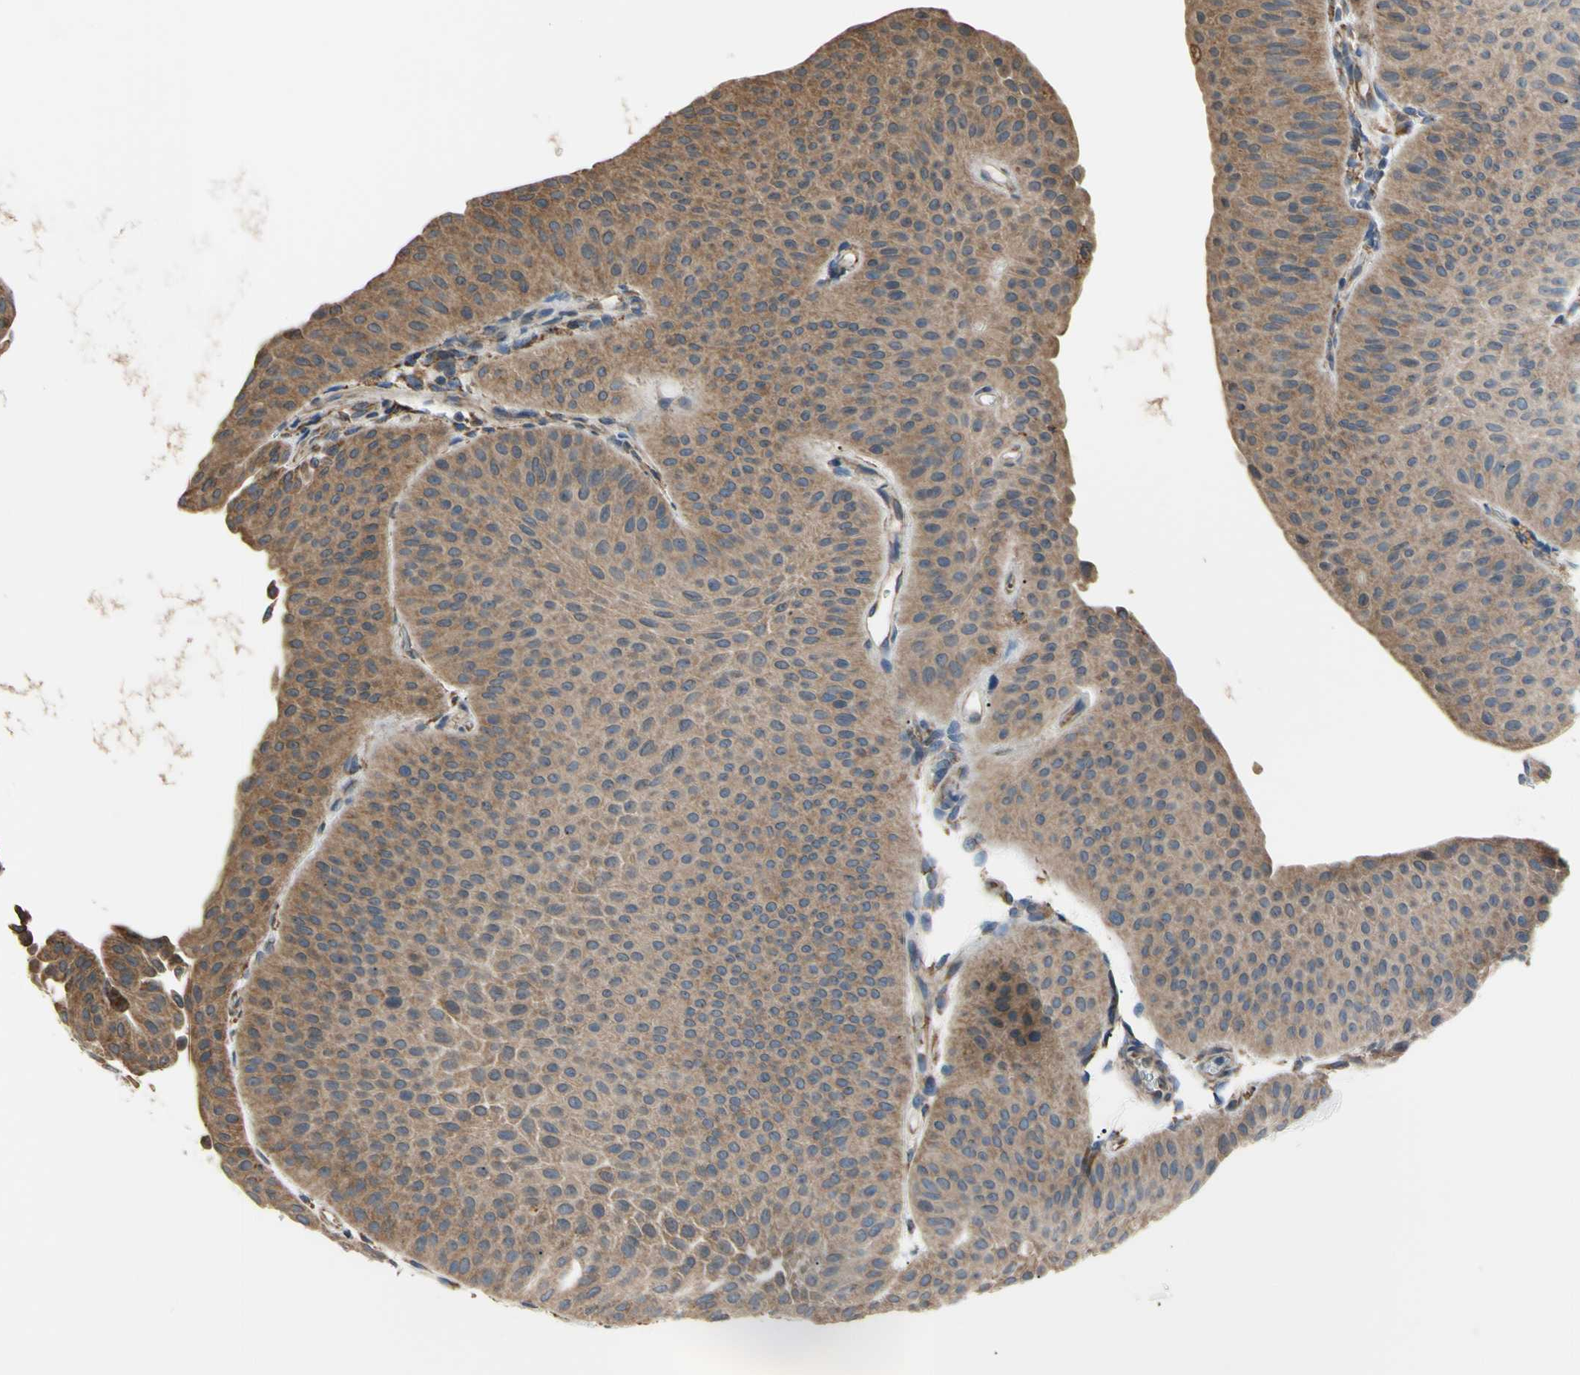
{"staining": {"intensity": "moderate", "quantity": ">75%", "location": "cytoplasmic/membranous"}, "tissue": "urothelial cancer", "cell_type": "Tumor cells", "image_type": "cancer", "snomed": [{"axis": "morphology", "description": "Urothelial carcinoma, Low grade"}, {"axis": "topography", "description": "Urinary bladder"}], "caption": "DAB immunohistochemical staining of low-grade urothelial carcinoma demonstrates moderate cytoplasmic/membranous protein positivity in approximately >75% of tumor cells.", "gene": "BMF", "patient": {"sex": "female", "age": 60}}